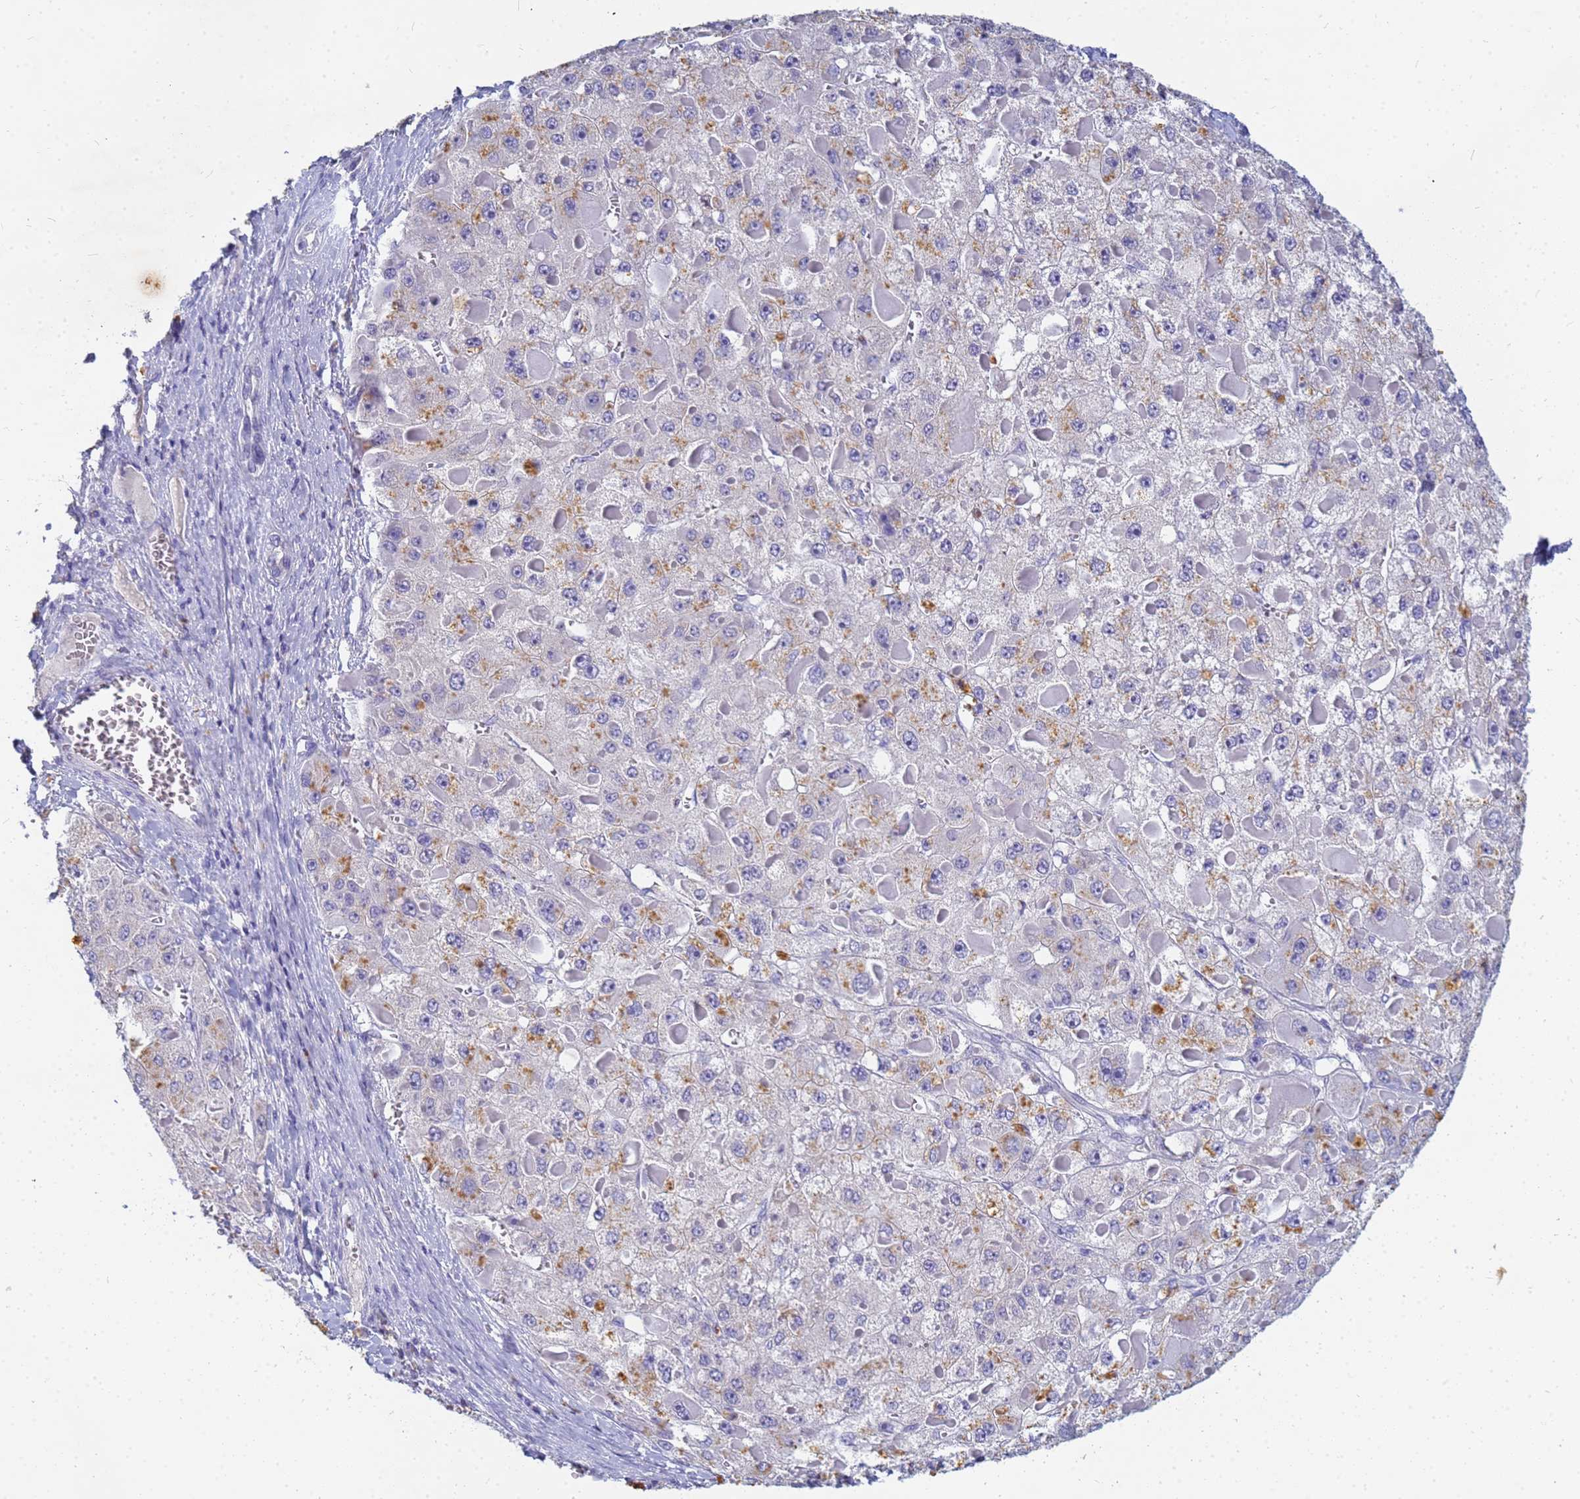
{"staining": {"intensity": "moderate", "quantity": "<25%", "location": "cytoplasmic/membranous"}, "tissue": "liver cancer", "cell_type": "Tumor cells", "image_type": "cancer", "snomed": [{"axis": "morphology", "description": "Carcinoma, Hepatocellular, NOS"}, {"axis": "topography", "description": "Liver"}], "caption": "Protein expression analysis of liver cancer demonstrates moderate cytoplasmic/membranous staining in about <25% of tumor cells. (DAB (3,3'-diaminobenzidine) IHC, brown staining for protein, blue staining for nuclei).", "gene": "B3GNT8", "patient": {"sex": "female", "age": 73}}